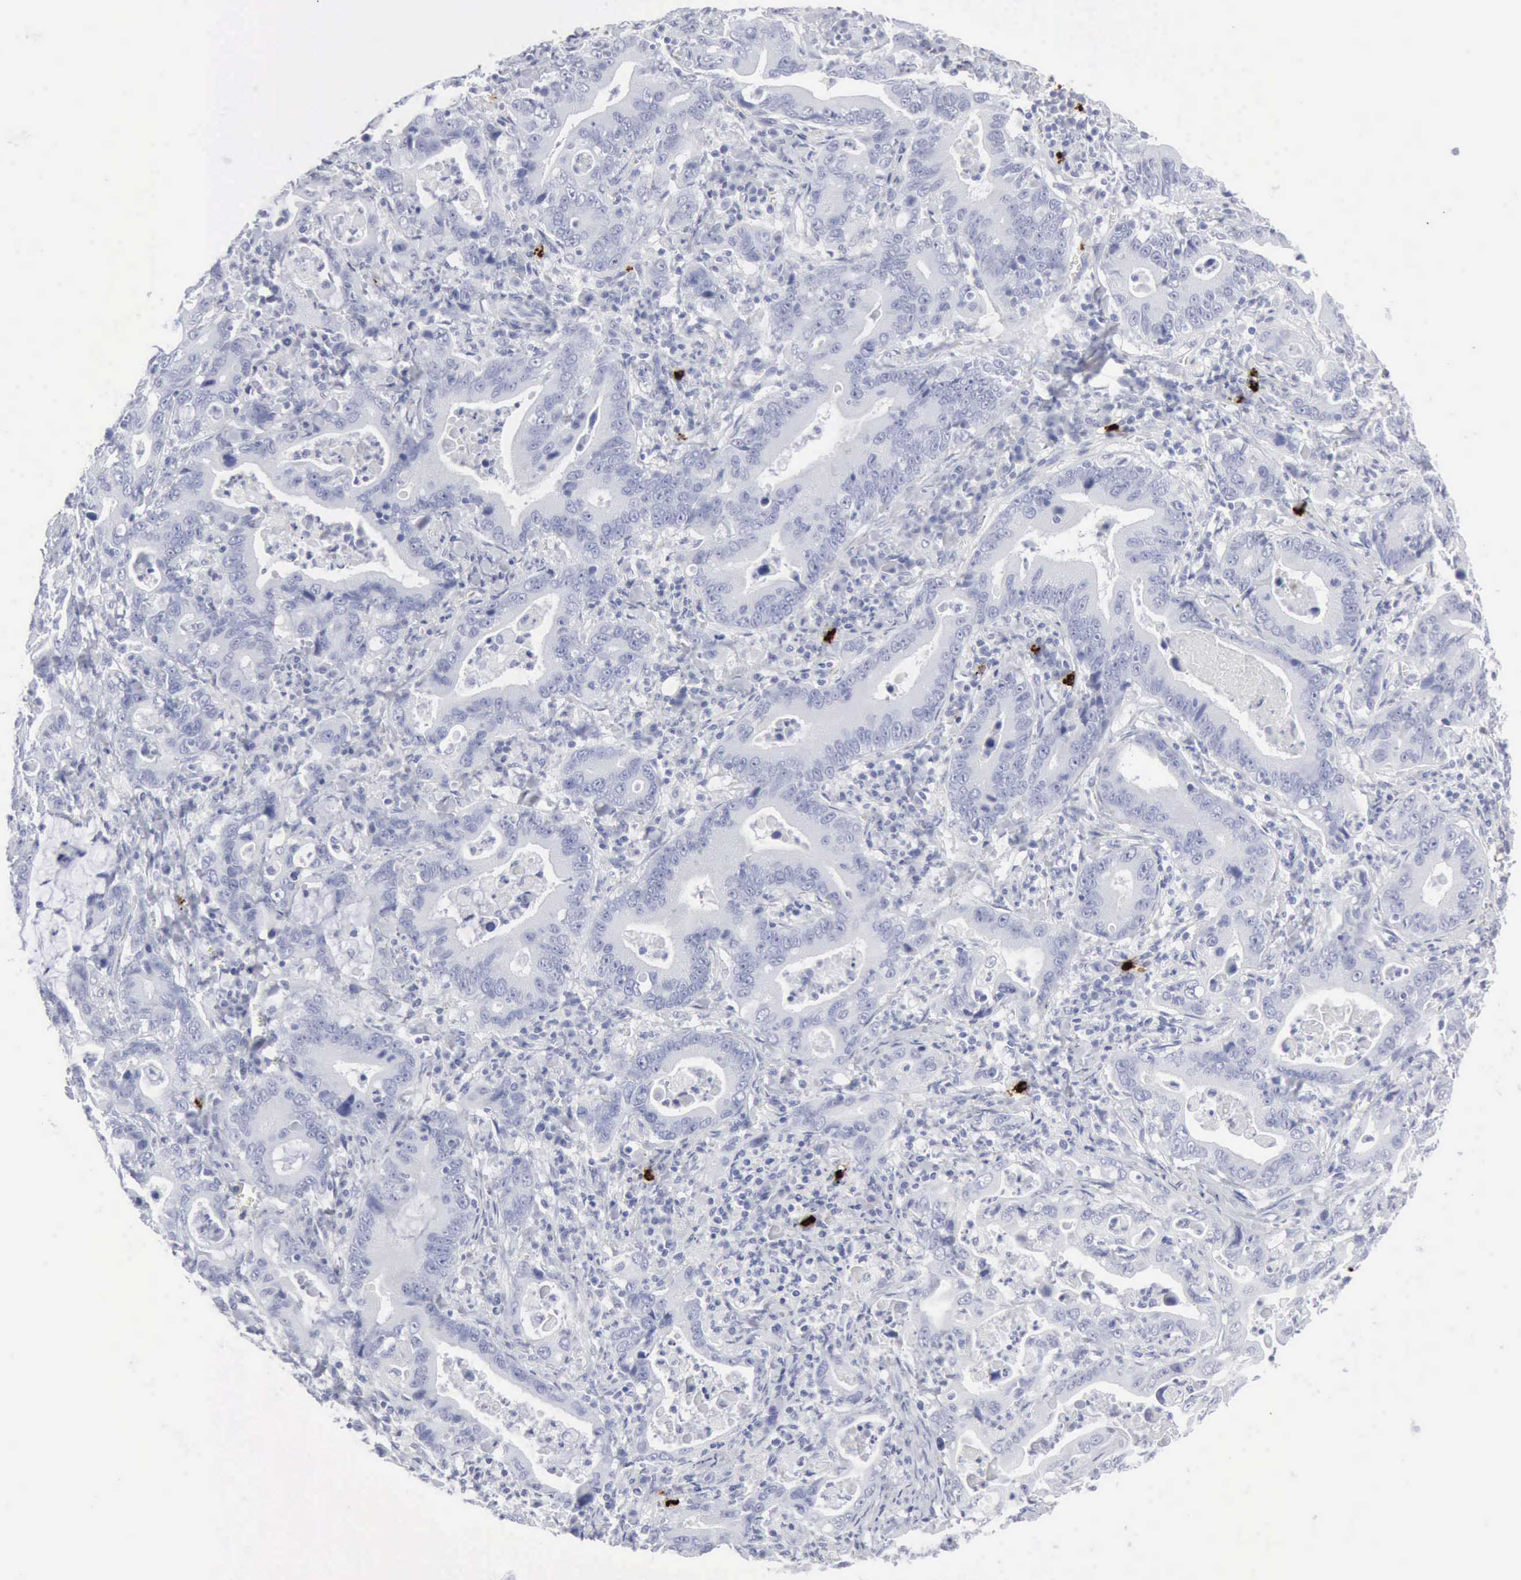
{"staining": {"intensity": "negative", "quantity": "none", "location": "none"}, "tissue": "stomach cancer", "cell_type": "Tumor cells", "image_type": "cancer", "snomed": [{"axis": "morphology", "description": "Adenocarcinoma, NOS"}, {"axis": "topography", "description": "Stomach, upper"}], "caption": "Adenocarcinoma (stomach) stained for a protein using immunohistochemistry (IHC) demonstrates no positivity tumor cells.", "gene": "CMA1", "patient": {"sex": "male", "age": 63}}